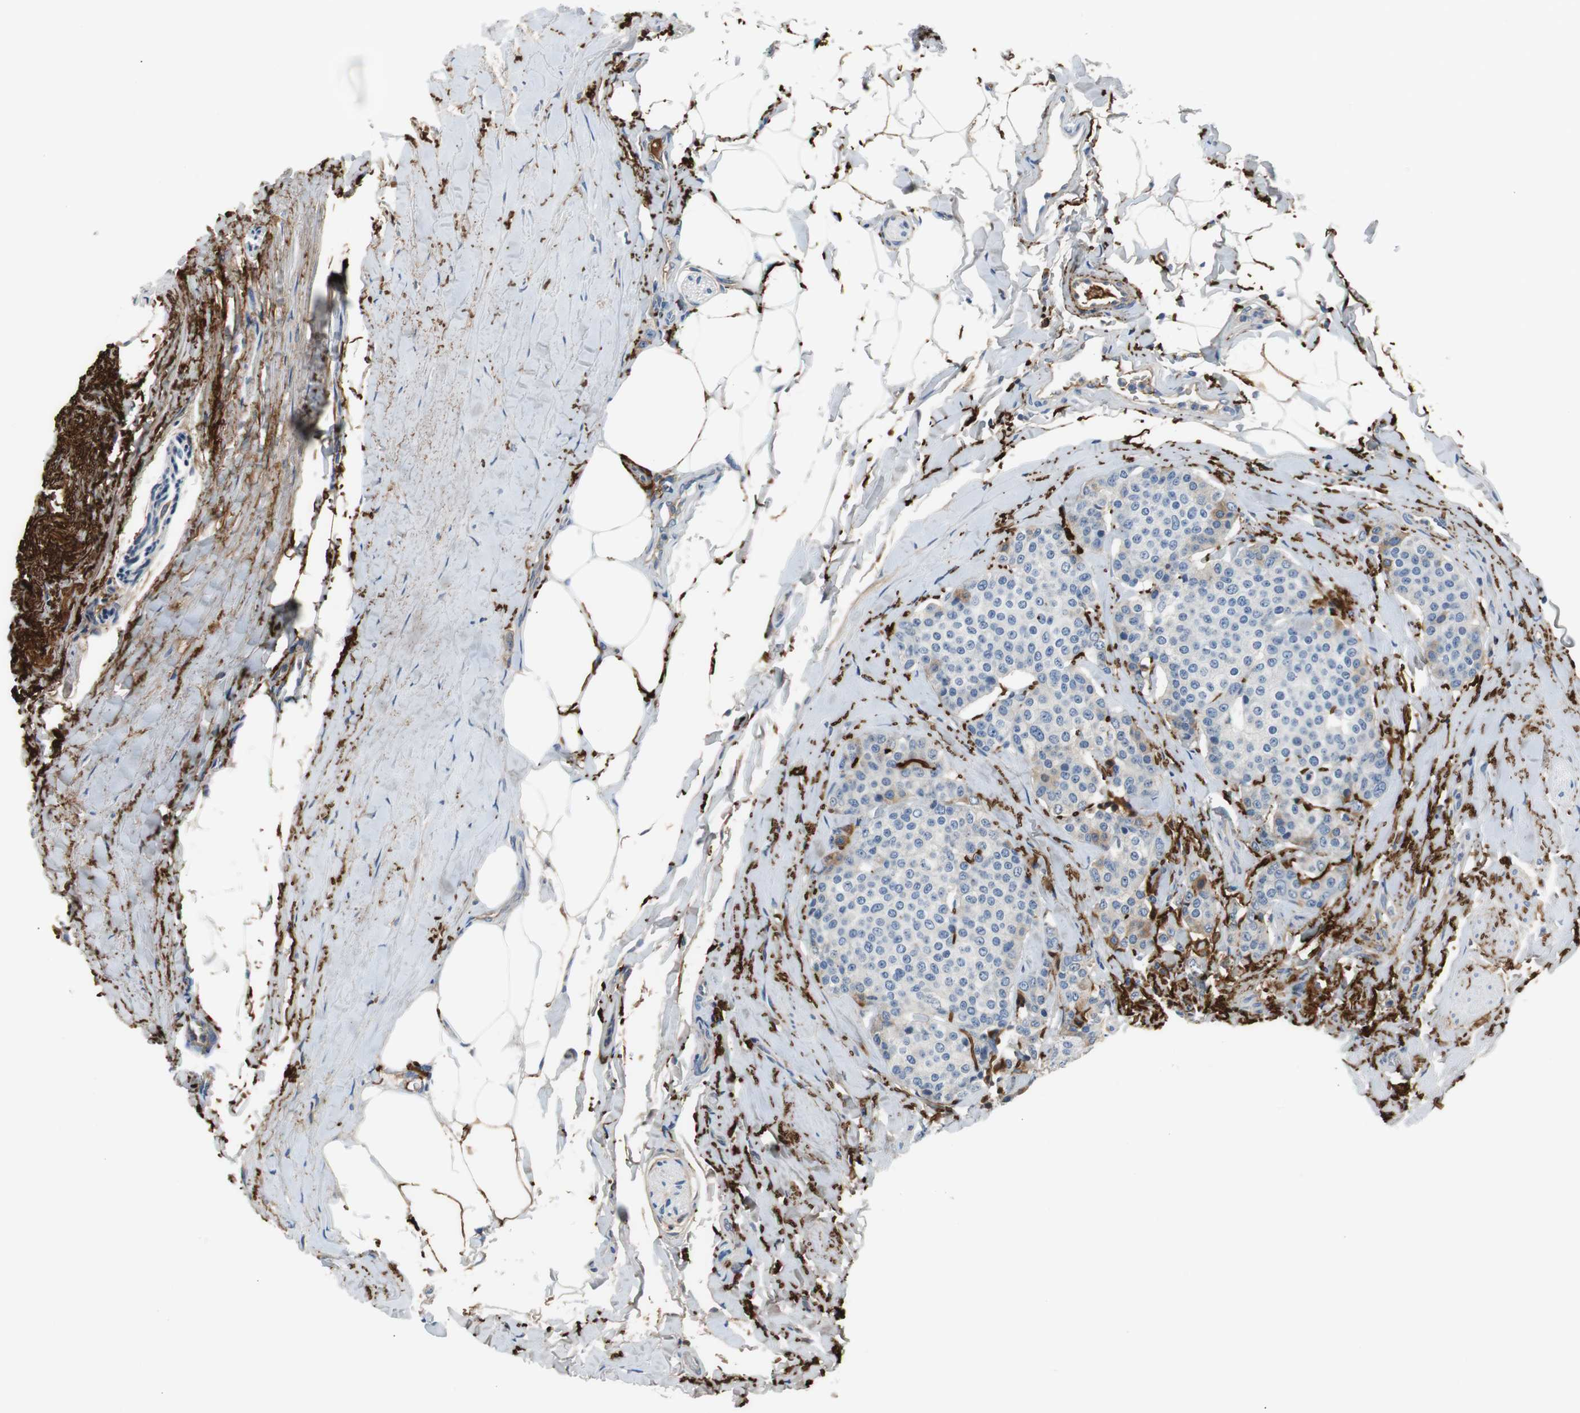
{"staining": {"intensity": "moderate", "quantity": "<25%", "location": "cytoplasmic/membranous"}, "tissue": "carcinoid", "cell_type": "Tumor cells", "image_type": "cancer", "snomed": [{"axis": "morphology", "description": "Carcinoid, malignant, NOS"}, {"axis": "topography", "description": "Colon"}], "caption": "Immunohistochemistry staining of carcinoid (malignant), which demonstrates low levels of moderate cytoplasmic/membranous positivity in approximately <25% of tumor cells indicating moderate cytoplasmic/membranous protein expression. The staining was performed using DAB (3,3'-diaminobenzidine) (brown) for protein detection and nuclei were counterstained in hematoxylin (blue).", "gene": "APCS", "patient": {"sex": "female", "age": 61}}